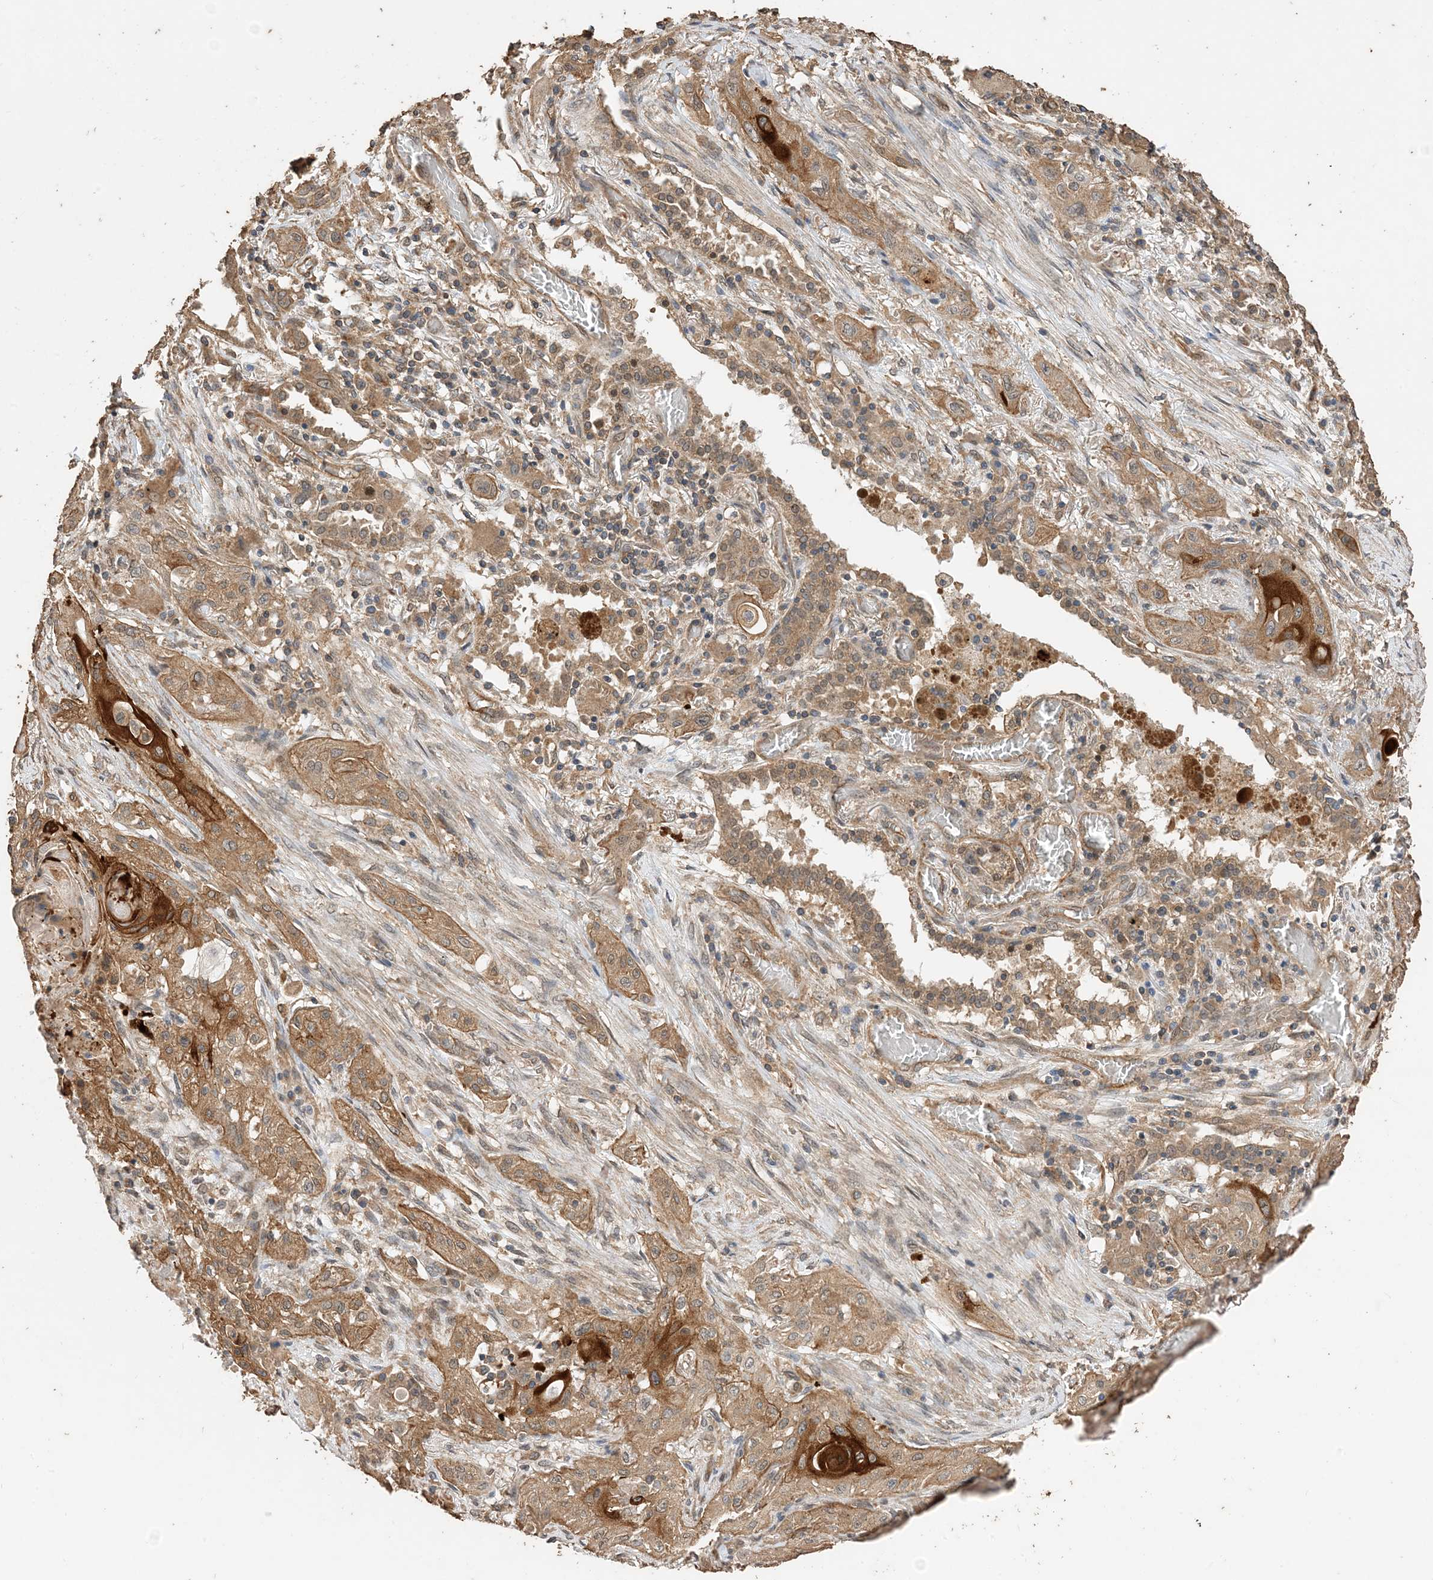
{"staining": {"intensity": "moderate", "quantity": "25%-75%", "location": "cytoplasmic/membranous"}, "tissue": "lung cancer", "cell_type": "Tumor cells", "image_type": "cancer", "snomed": [{"axis": "morphology", "description": "Squamous cell carcinoma, NOS"}, {"axis": "topography", "description": "Lung"}], "caption": "Protein positivity by IHC displays moderate cytoplasmic/membranous staining in approximately 25%-75% of tumor cells in lung cancer.", "gene": "ZKSCAN5", "patient": {"sex": "female", "age": 47}}